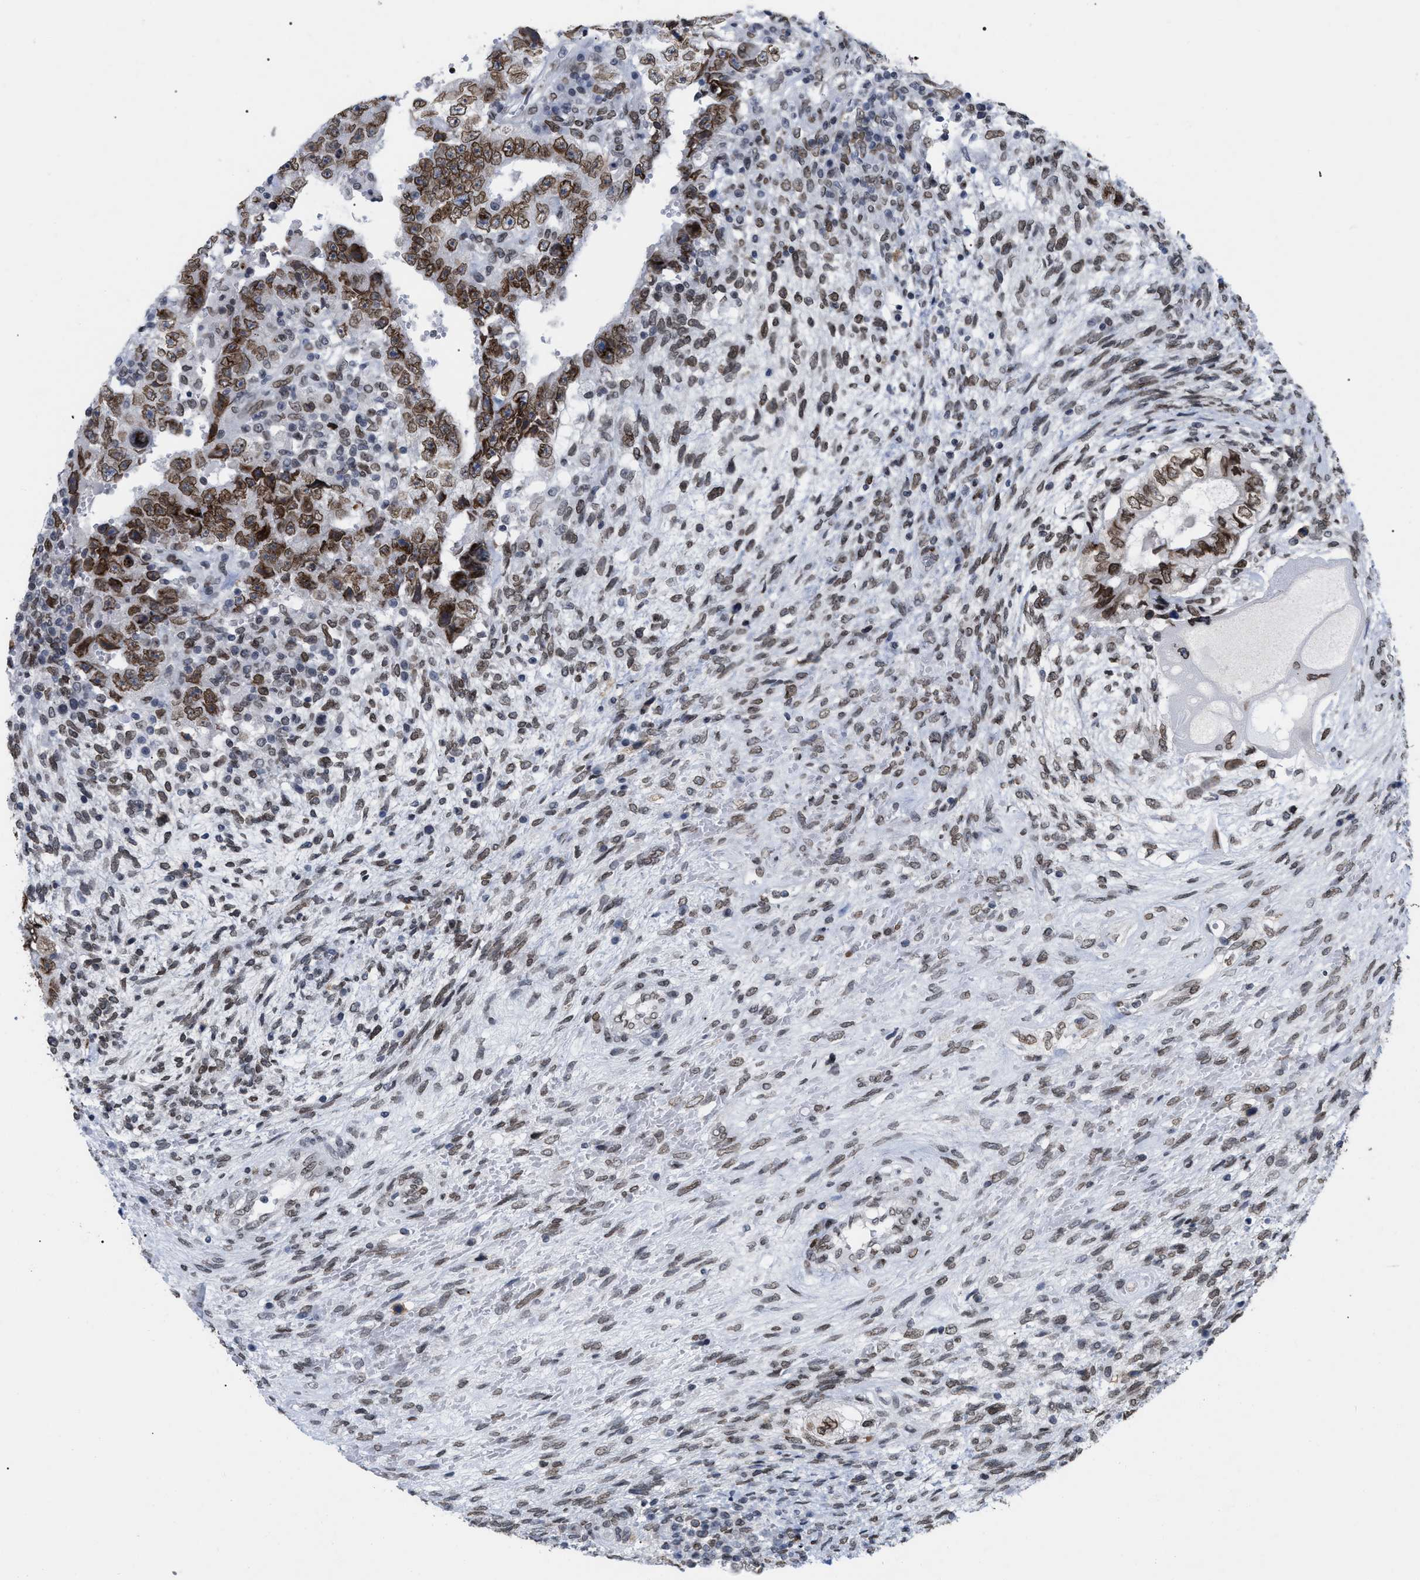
{"staining": {"intensity": "strong", "quantity": ">75%", "location": "cytoplasmic/membranous,nuclear"}, "tissue": "testis cancer", "cell_type": "Tumor cells", "image_type": "cancer", "snomed": [{"axis": "morphology", "description": "Carcinoma, Embryonal, NOS"}, {"axis": "topography", "description": "Testis"}], "caption": "Human testis embryonal carcinoma stained for a protein (brown) displays strong cytoplasmic/membranous and nuclear positive positivity in about >75% of tumor cells.", "gene": "TPR", "patient": {"sex": "male", "age": 26}}